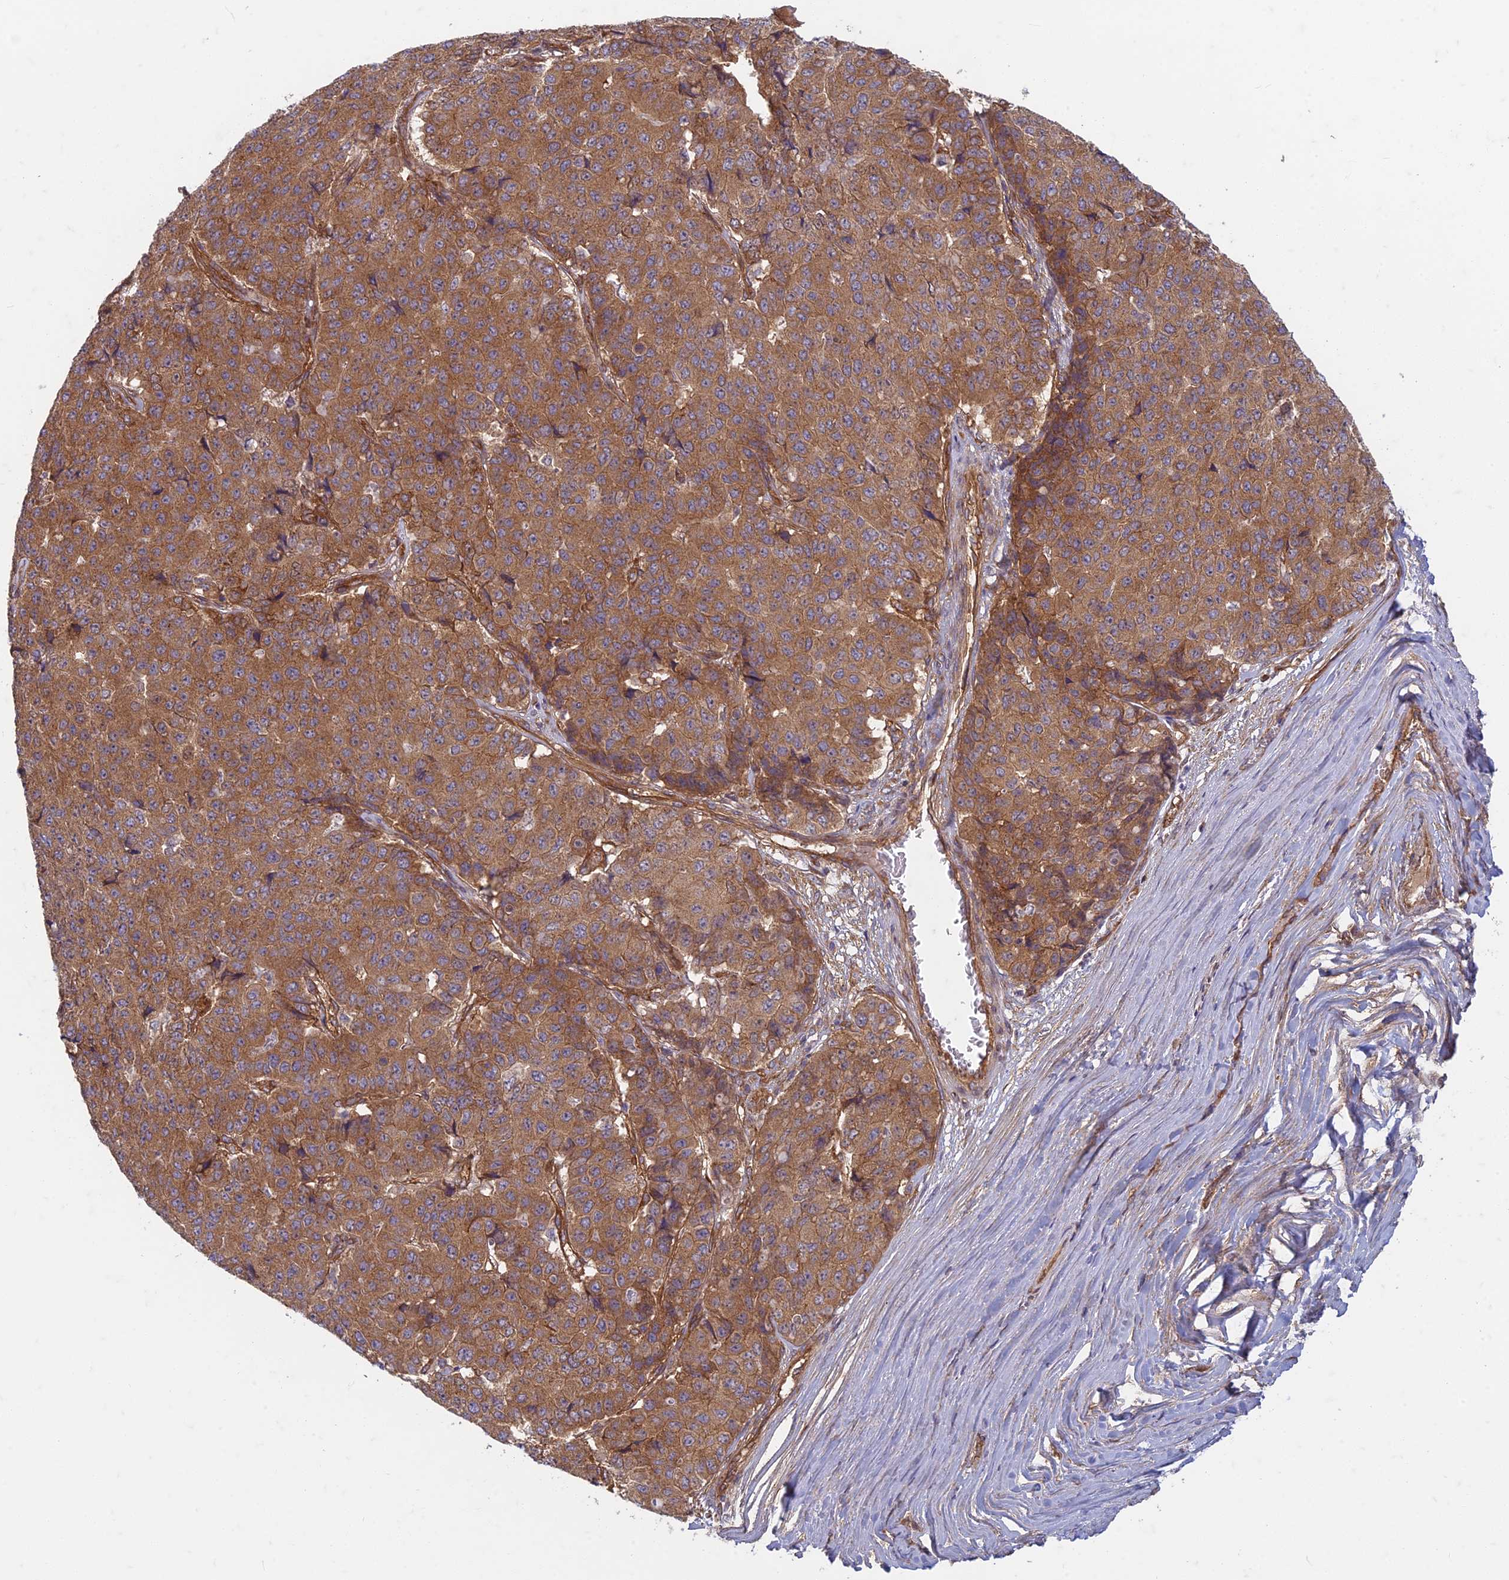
{"staining": {"intensity": "moderate", "quantity": ">75%", "location": "cytoplasmic/membranous"}, "tissue": "pancreatic cancer", "cell_type": "Tumor cells", "image_type": "cancer", "snomed": [{"axis": "morphology", "description": "Adenocarcinoma, NOS"}, {"axis": "topography", "description": "Pancreas"}], "caption": "About >75% of tumor cells in pancreatic cancer show moderate cytoplasmic/membranous protein positivity as visualized by brown immunohistochemical staining.", "gene": "TCF25", "patient": {"sex": "male", "age": 50}}